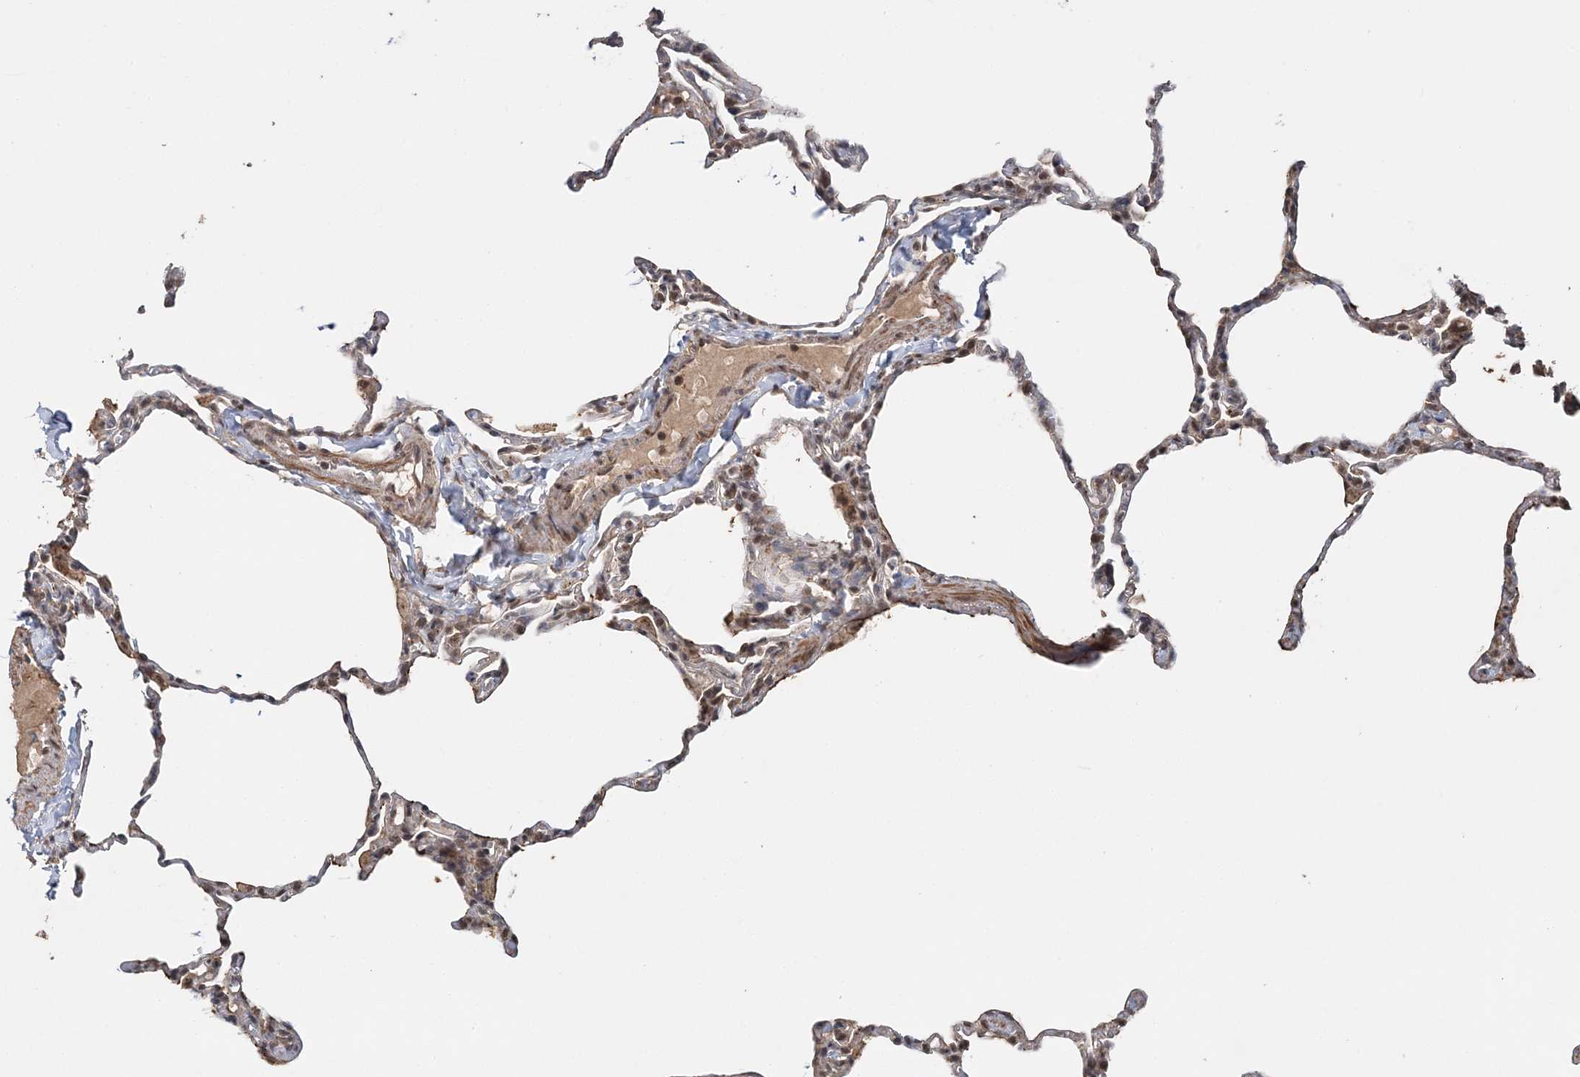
{"staining": {"intensity": "moderate", "quantity": "<25%", "location": "cytoplasmic/membranous,nuclear"}, "tissue": "lung", "cell_type": "Alveolar cells", "image_type": "normal", "snomed": [{"axis": "morphology", "description": "Normal tissue, NOS"}, {"axis": "topography", "description": "Lung"}], "caption": "Brown immunohistochemical staining in benign lung exhibits moderate cytoplasmic/membranous,nuclear staining in about <25% of alveolar cells.", "gene": "TSHZ2", "patient": {"sex": "male", "age": 20}}